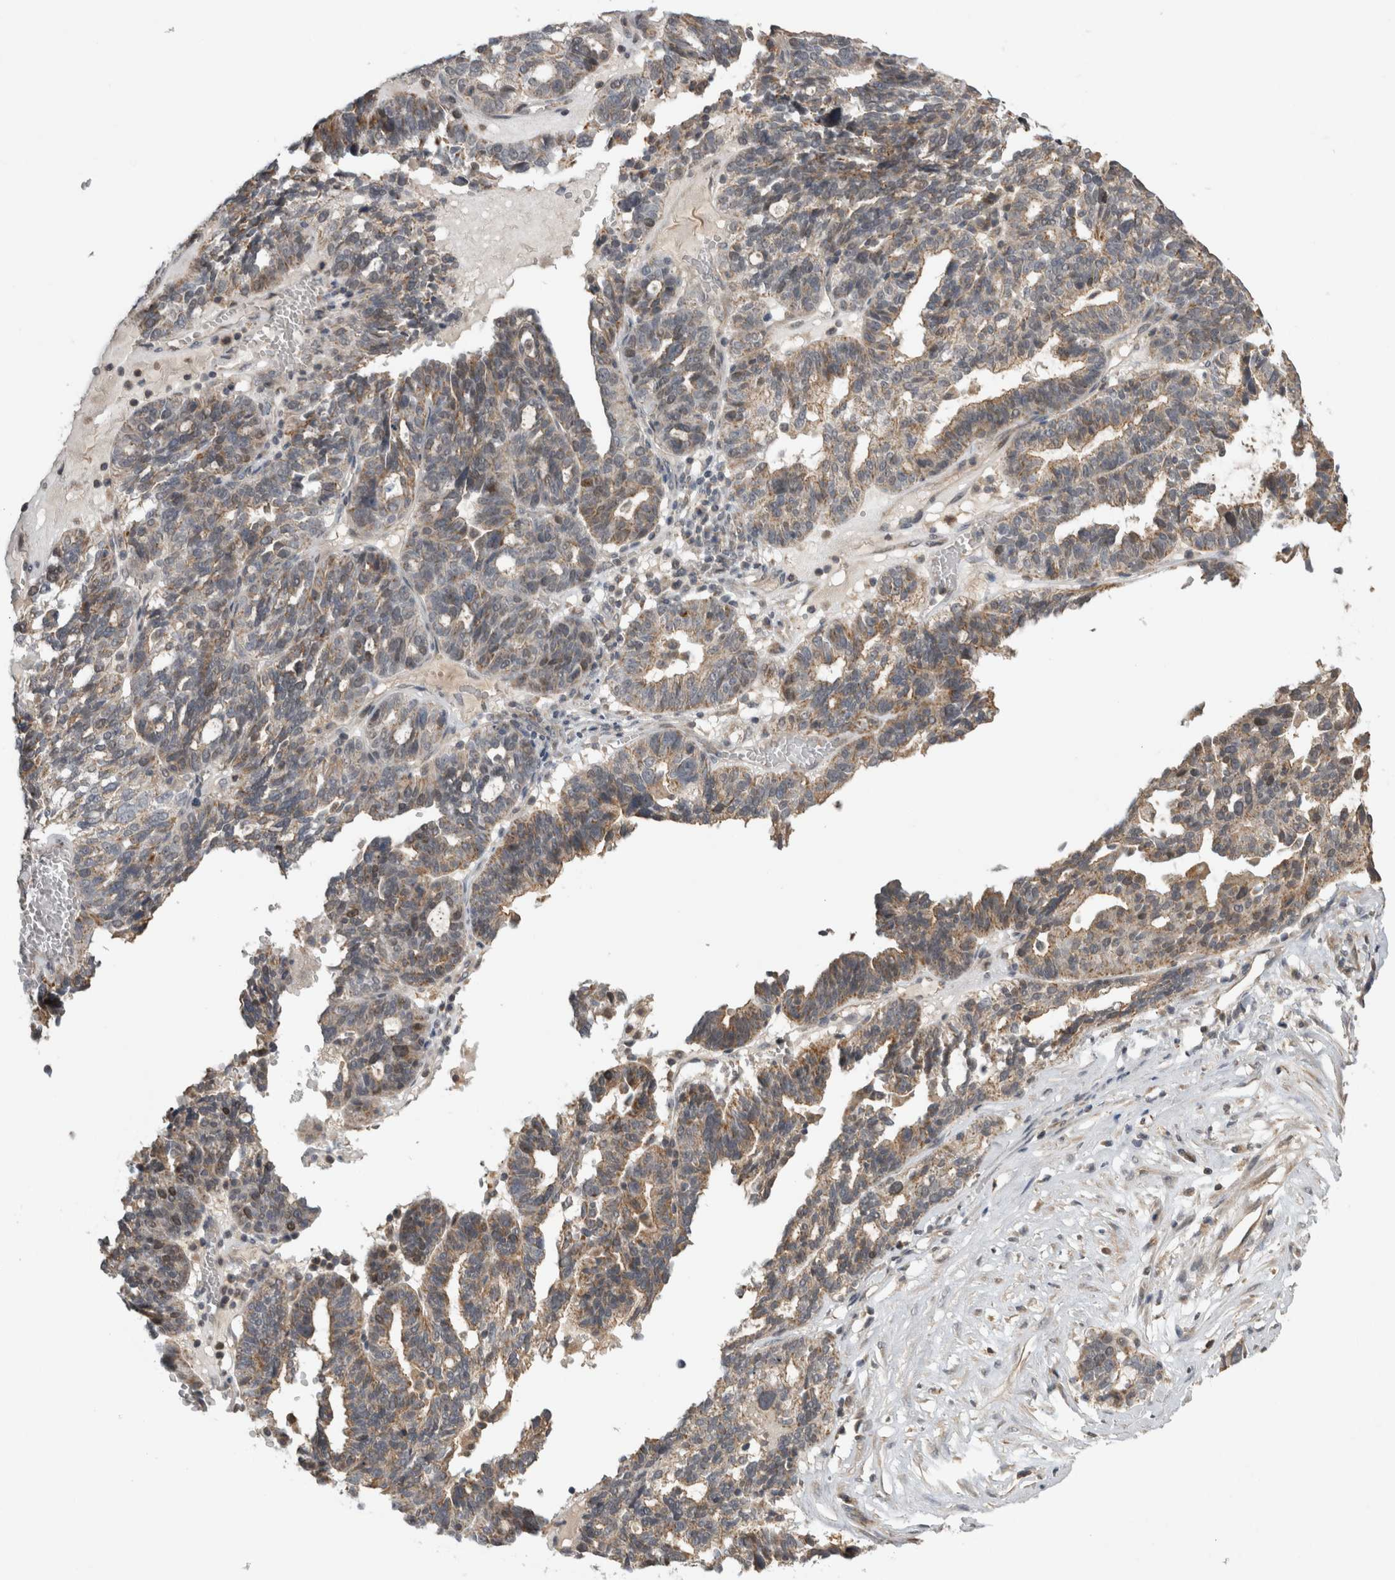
{"staining": {"intensity": "weak", "quantity": ">75%", "location": "cytoplasmic/membranous"}, "tissue": "ovarian cancer", "cell_type": "Tumor cells", "image_type": "cancer", "snomed": [{"axis": "morphology", "description": "Cystadenocarcinoma, serous, NOS"}, {"axis": "topography", "description": "Ovary"}], "caption": "Protein expression analysis of human ovarian serous cystadenocarcinoma reveals weak cytoplasmic/membranous expression in about >75% of tumor cells.", "gene": "KCNIP1", "patient": {"sex": "female", "age": 59}}